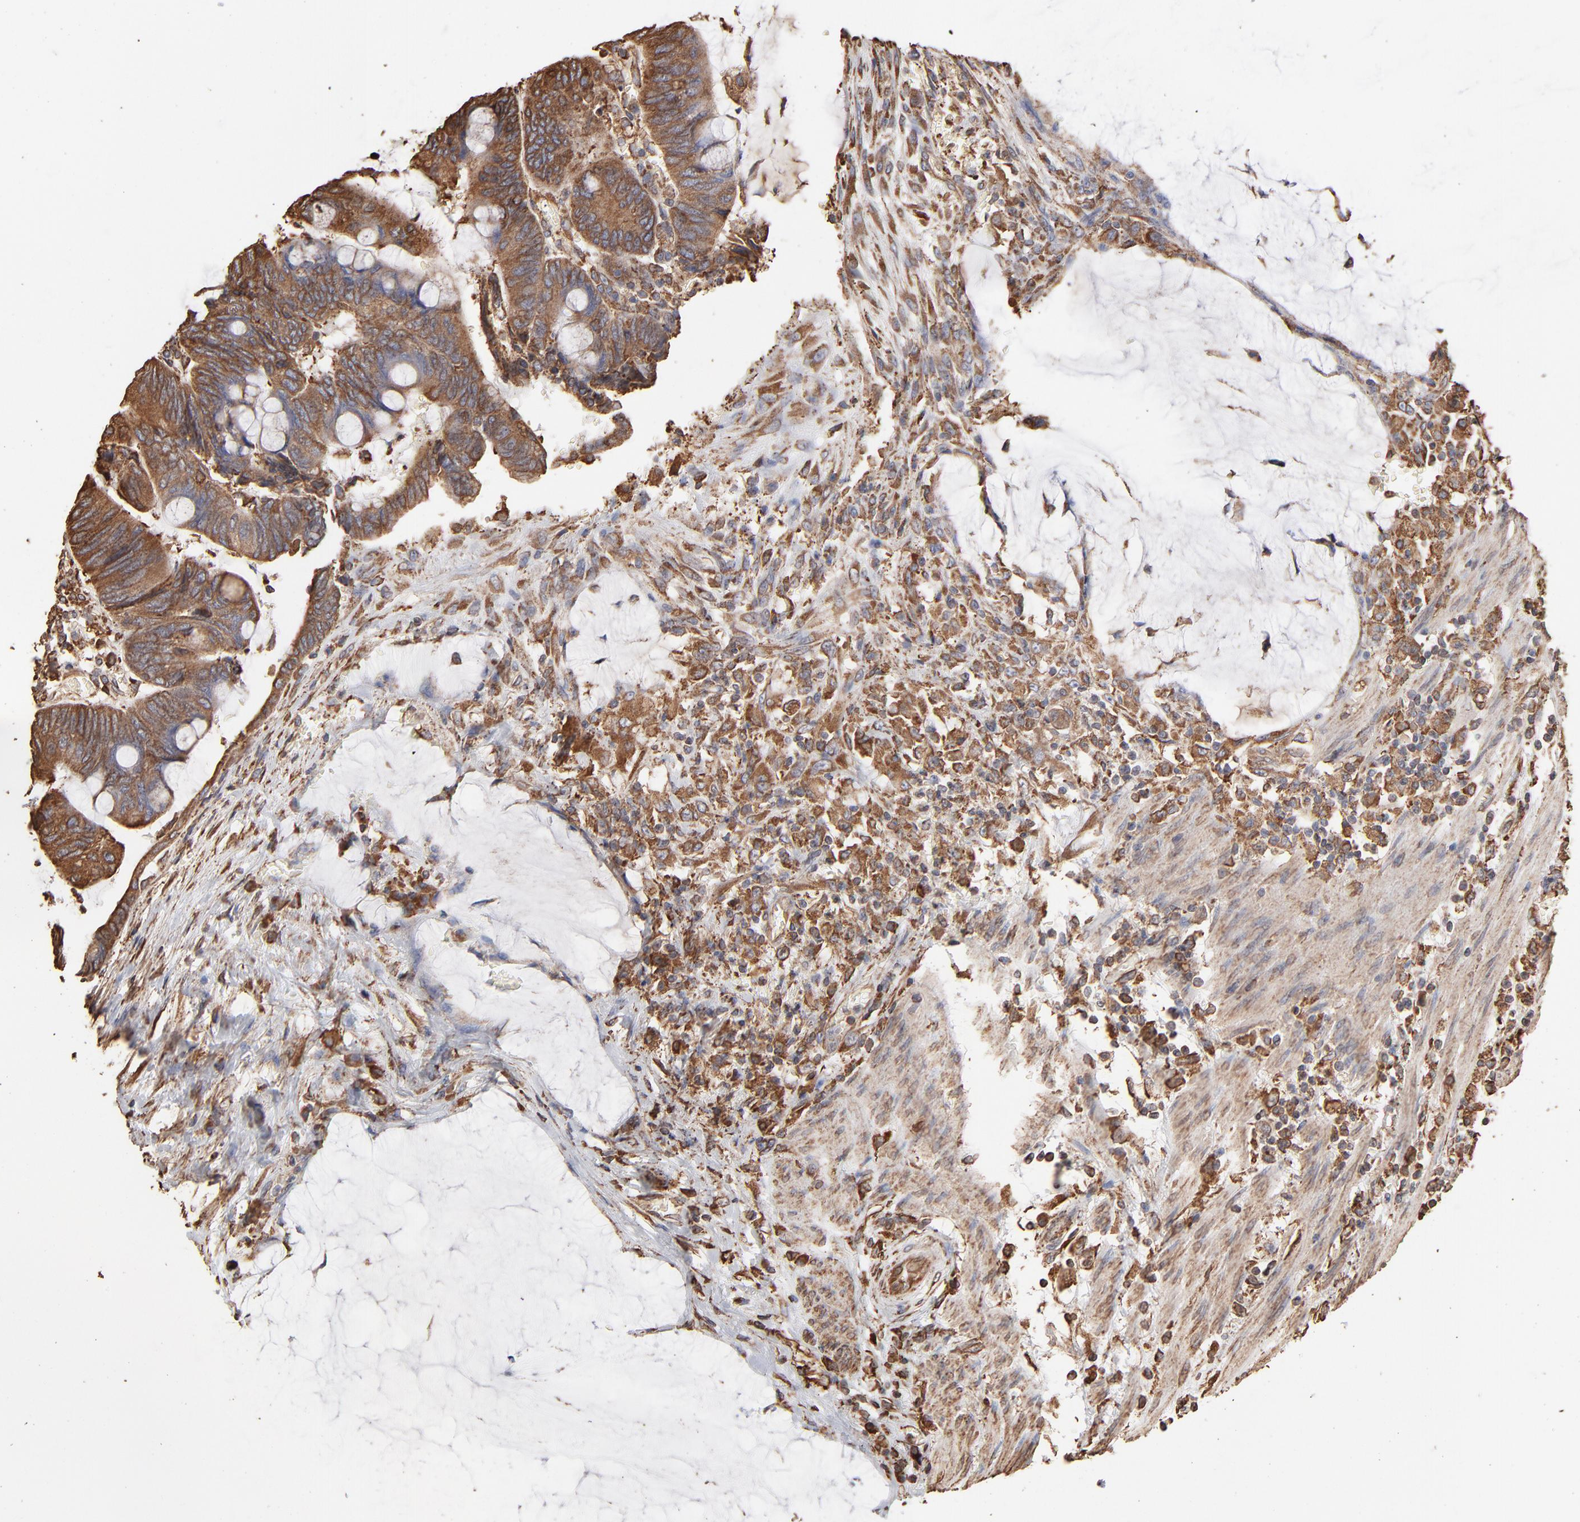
{"staining": {"intensity": "moderate", "quantity": ">75%", "location": "cytoplasmic/membranous"}, "tissue": "colorectal cancer", "cell_type": "Tumor cells", "image_type": "cancer", "snomed": [{"axis": "morphology", "description": "Normal tissue, NOS"}, {"axis": "morphology", "description": "Adenocarcinoma, NOS"}, {"axis": "topography", "description": "Rectum"}], "caption": "This is a photomicrograph of IHC staining of colorectal adenocarcinoma, which shows moderate positivity in the cytoplasmic/membranous of tumor cells.", "gene": "PDIA3", "patient": {"sex": "male", "age": 92}}